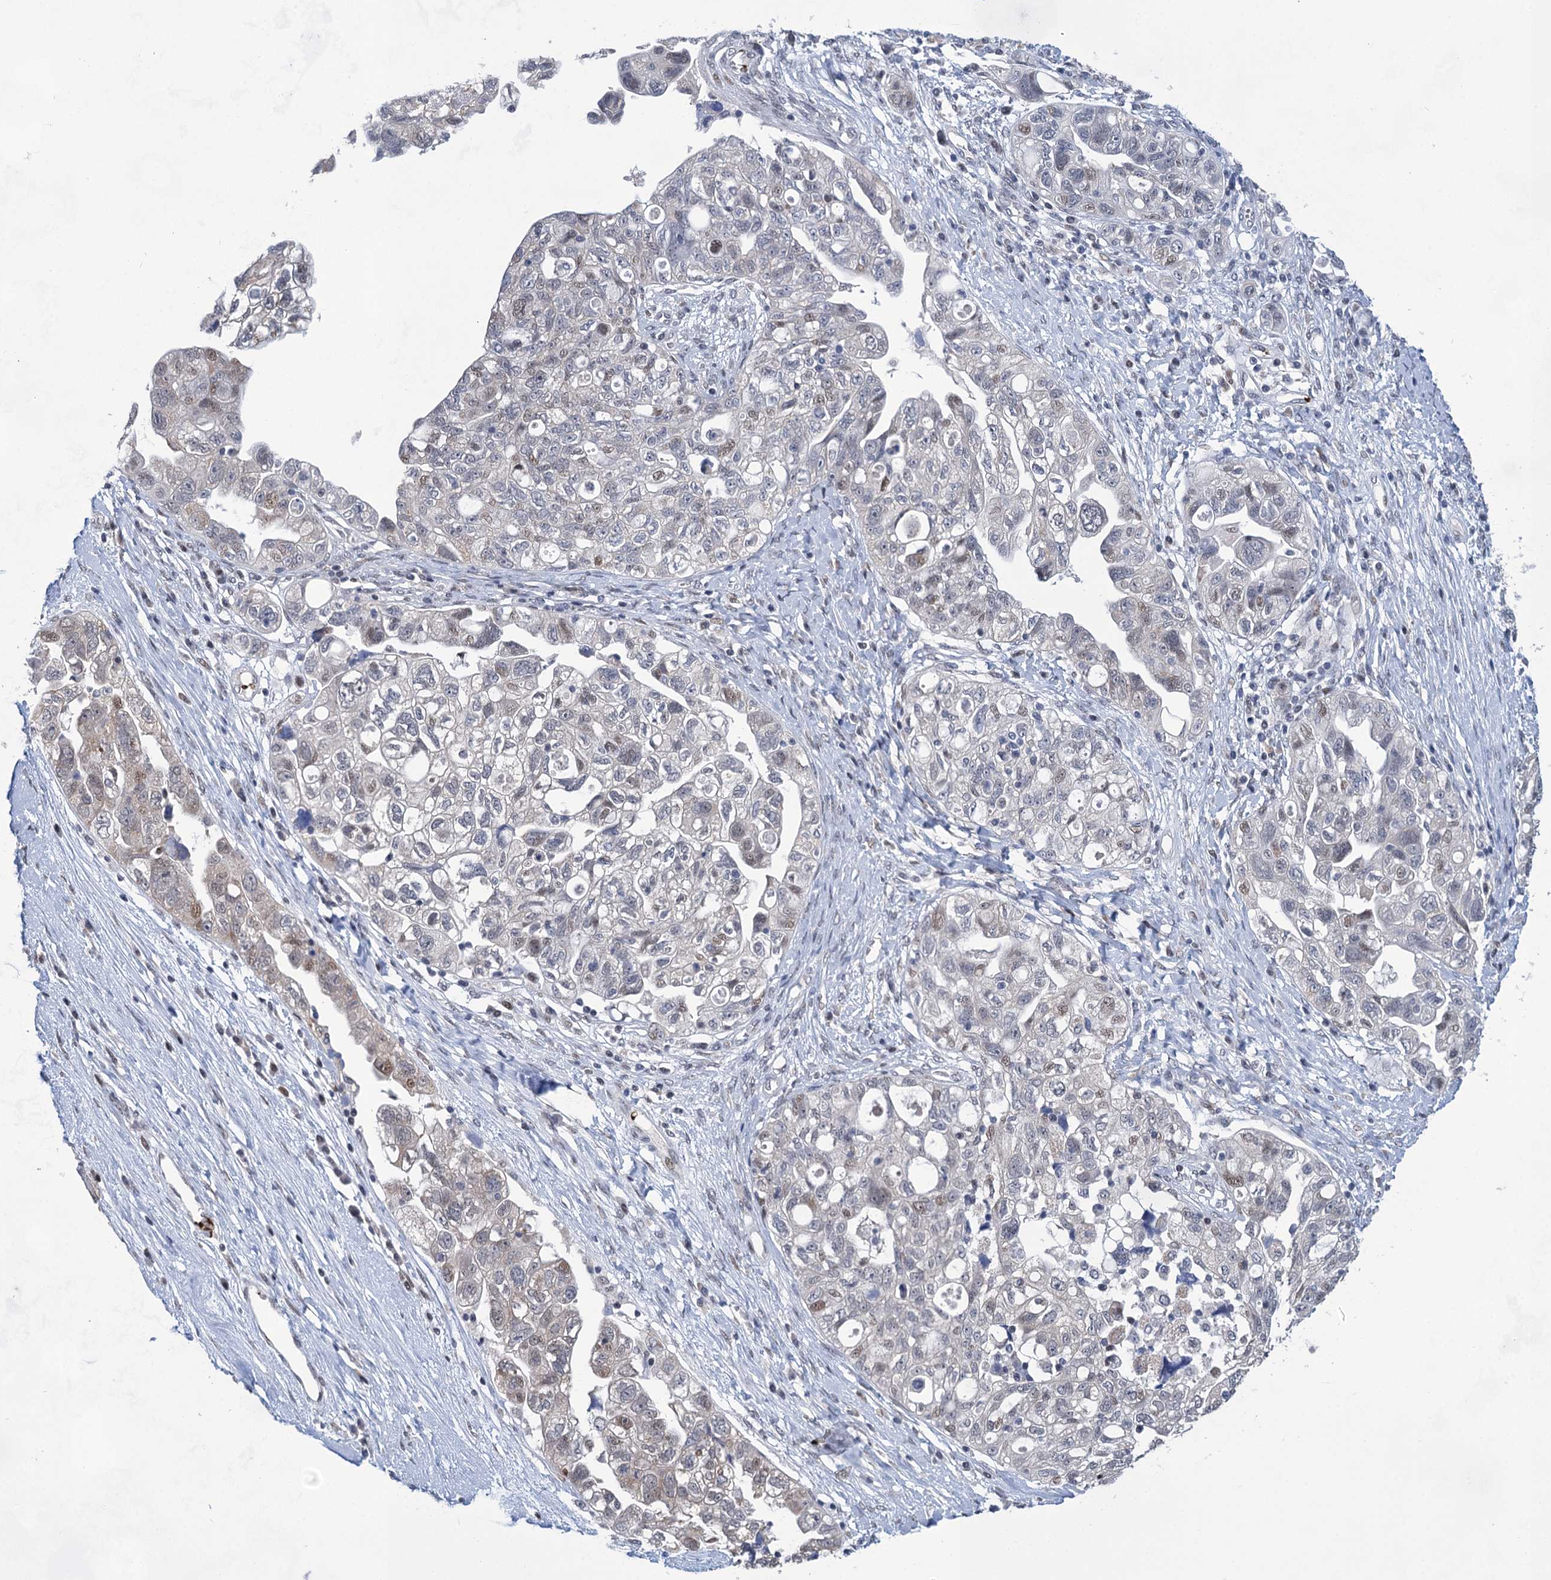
{"staining": {"intensity": "weak", "quantity": "<25%", "location": "nuclear"}, "tissue": "ovarian cancer", "cell_type": "Tumor cells", "image_type": "cancer", "snomed": [{"axis": "morphology", "description": "Carcinoma, NOS"}, {"axis": "morphology", "description": "Cystadenocarcinoma, serous, NOS"}, {"axis": "topography", "description": "Ovary"}], "caption": "A micrograph of human ovarian carcinoma is negative for staining in tumor cells.", "gene": "MON2", "patient": {"sex": "female", "age": 69}}